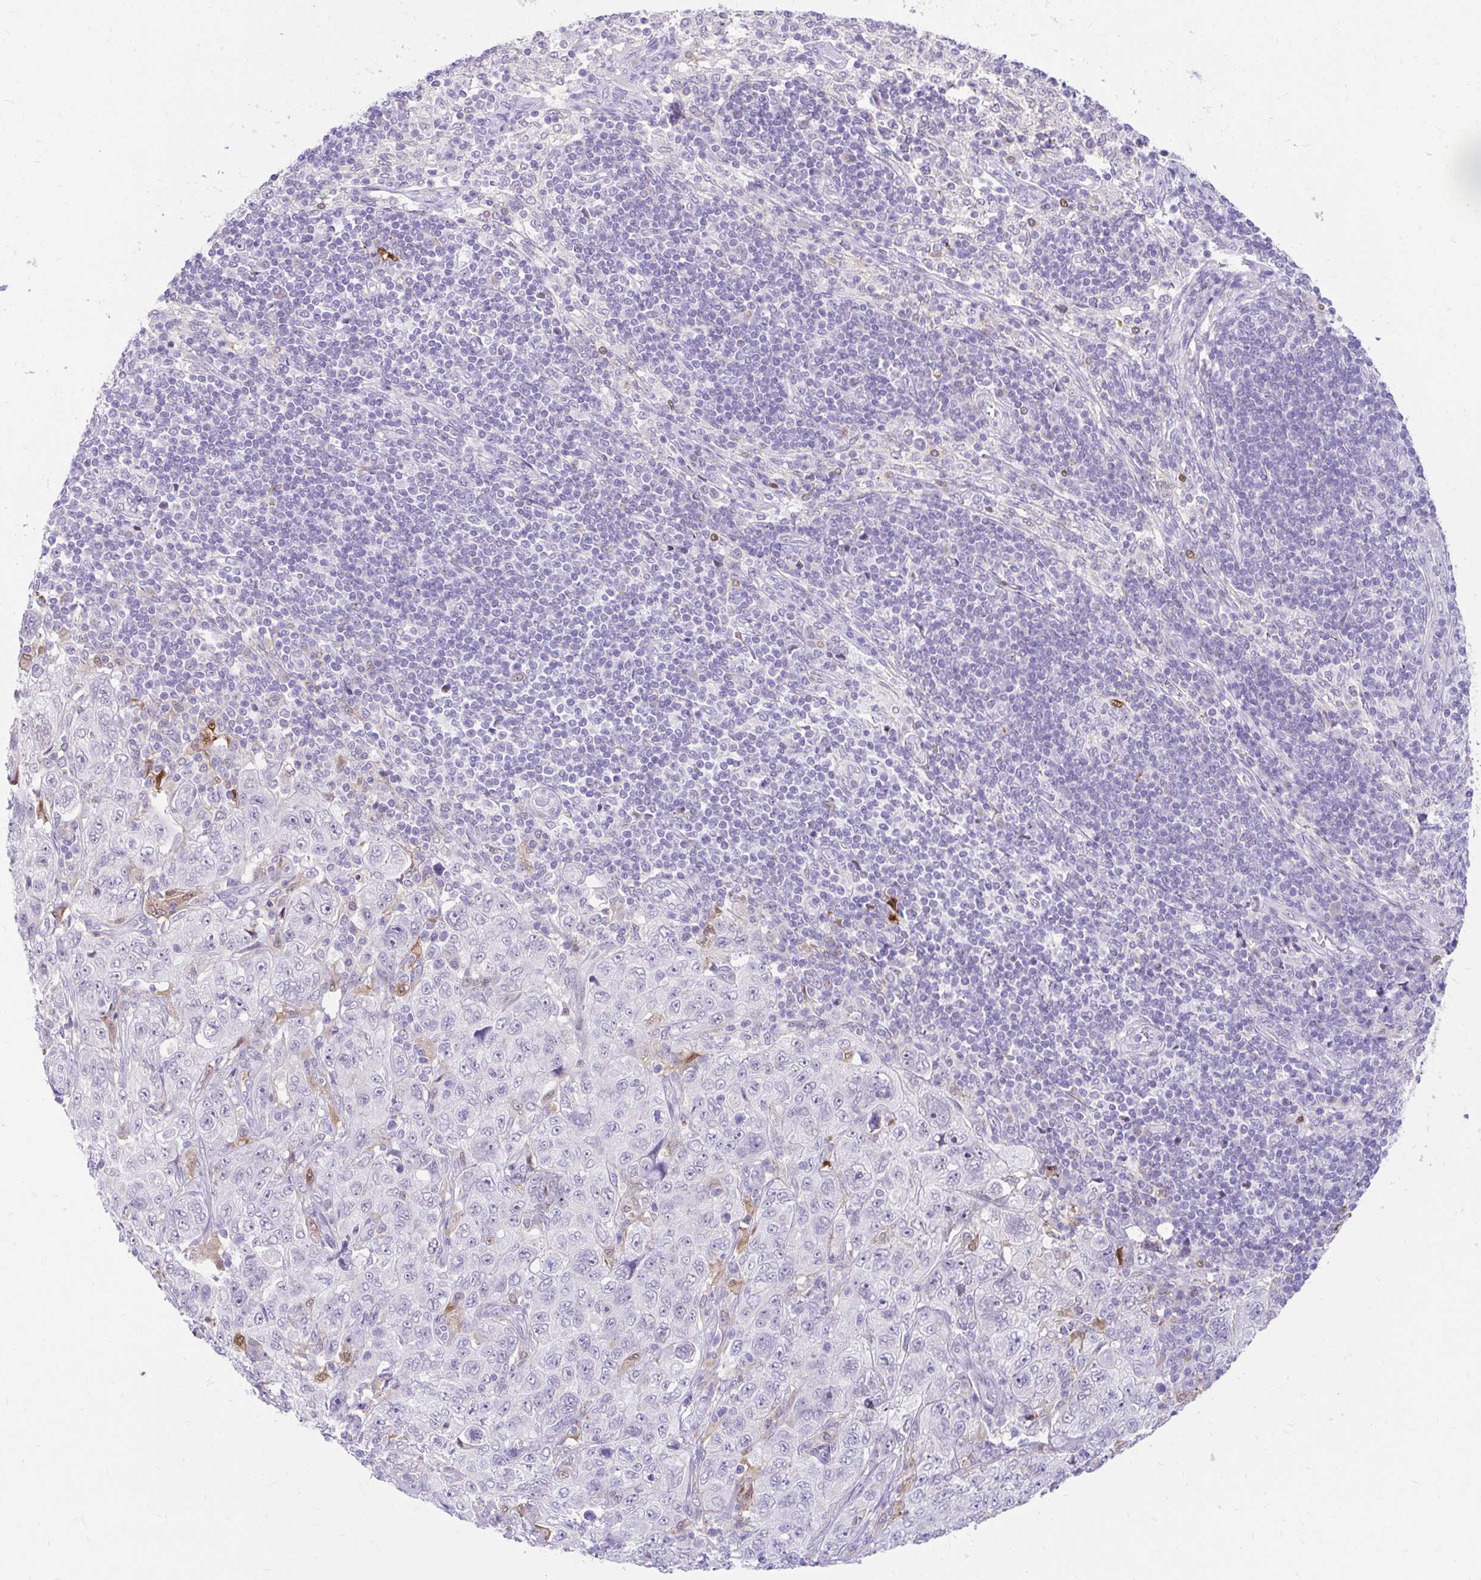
{"staining": {"intensity": "negative", "quantity": "none", "location": "none"}, "tissue": "pancreatic cancer", "cell_type": "Tumor cells", "image_type": "cancer", "snomed": [{"axis": "morphology", "description": "Adenocarcinoma, NOS"}, {"axis": "topography", "description": "Pancreas"}], "caption": "The image shows no significant staining in tumor cells of pancreatic cancer (adenocarcinoma).", "gene": "GLB1L2", "patient": {"sex": "male", "age": 68}}